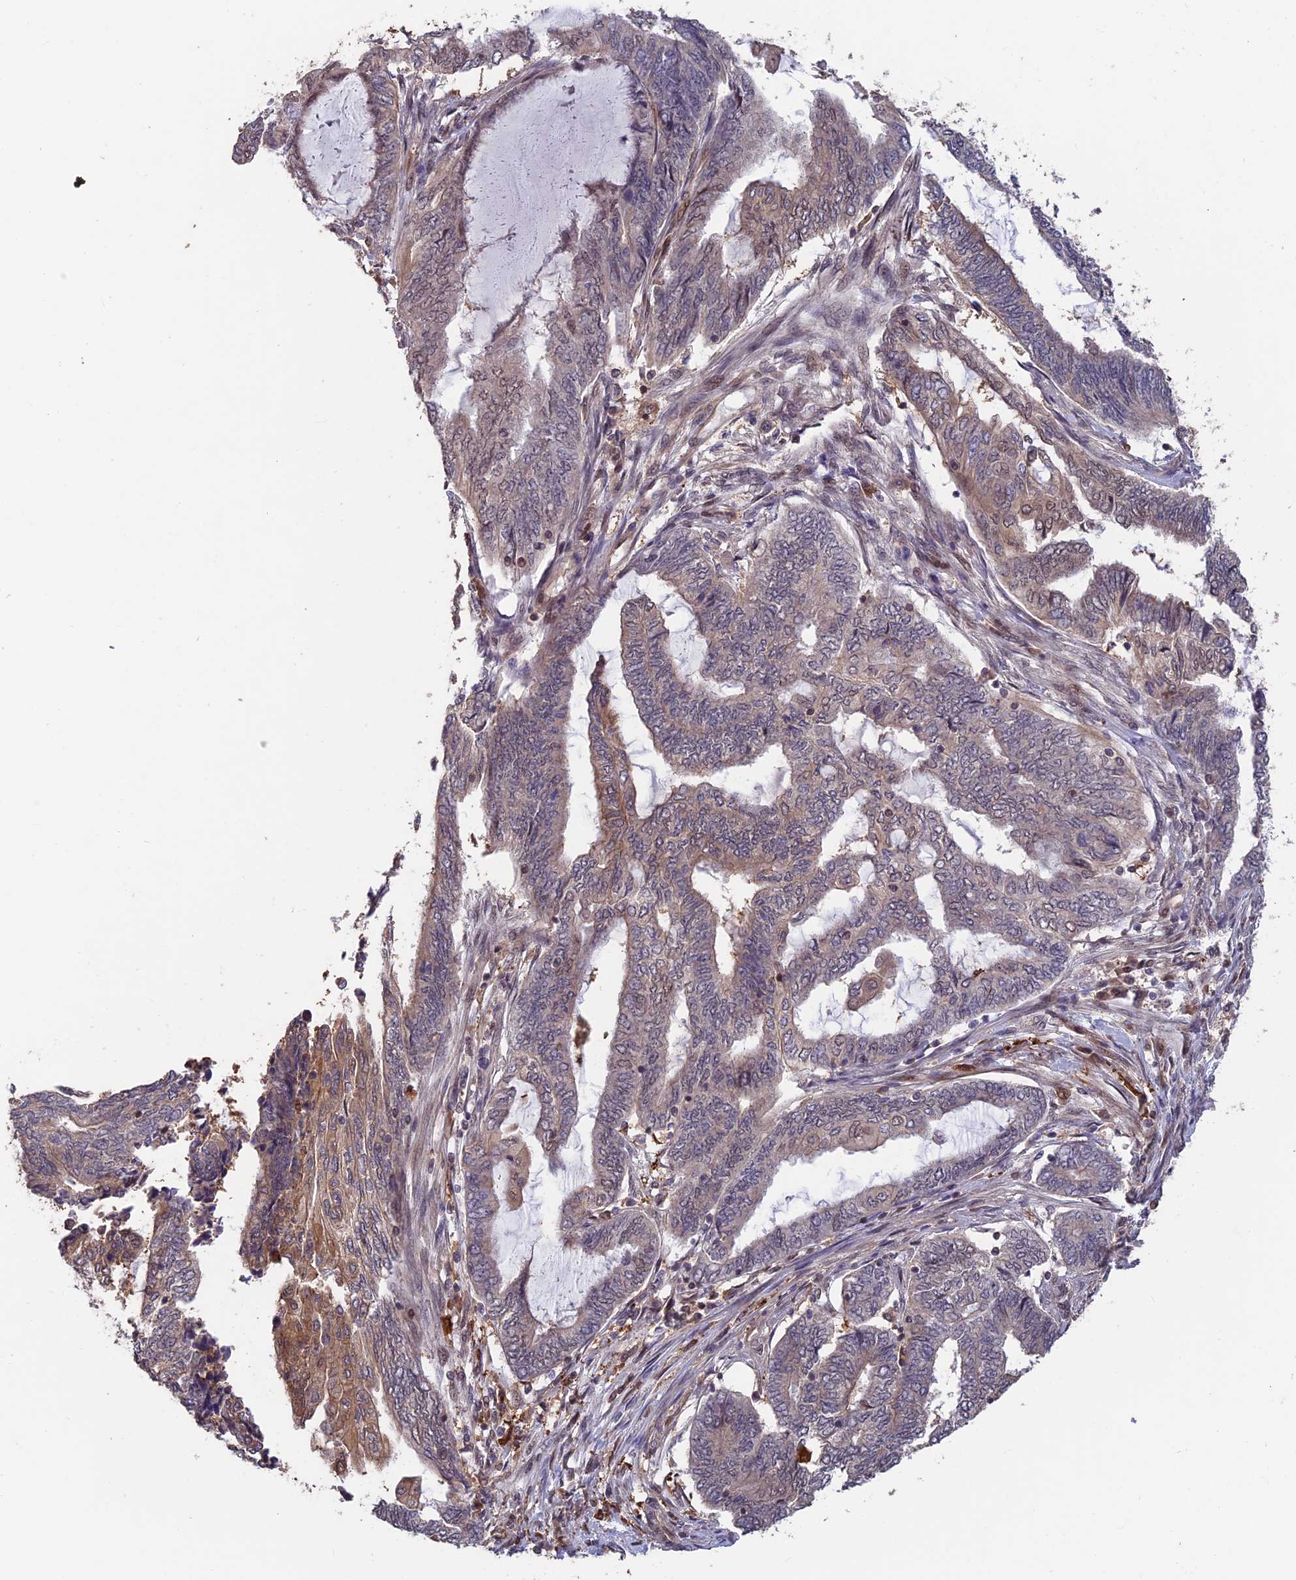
{"staining": {"intensity": "moderate", "quantity": "<25%", "location": "cytoplasmic/membranous"}, "tissue": "endometrial cancer", "cell_type": "Tumor cells", "image_type": "cancer", "snomed": [{"axis": "morphology", "description": "Adenocarcinoma, NOS"}, {"axis": "topography", "description": "Uterus"}, {"axis": "topography", "description": "Endometrium"}], "caption": "This histopathology image demonstrates endometrial adenocarcinoma stained with IHC to label a protein in brown. The cytoplasmic/membranous of tumor cells show moderate positivity for the protein. Nuclei are counter-stained blue.", "gene": "MAST2", "patient": {"sex": "female", "age": 70}}